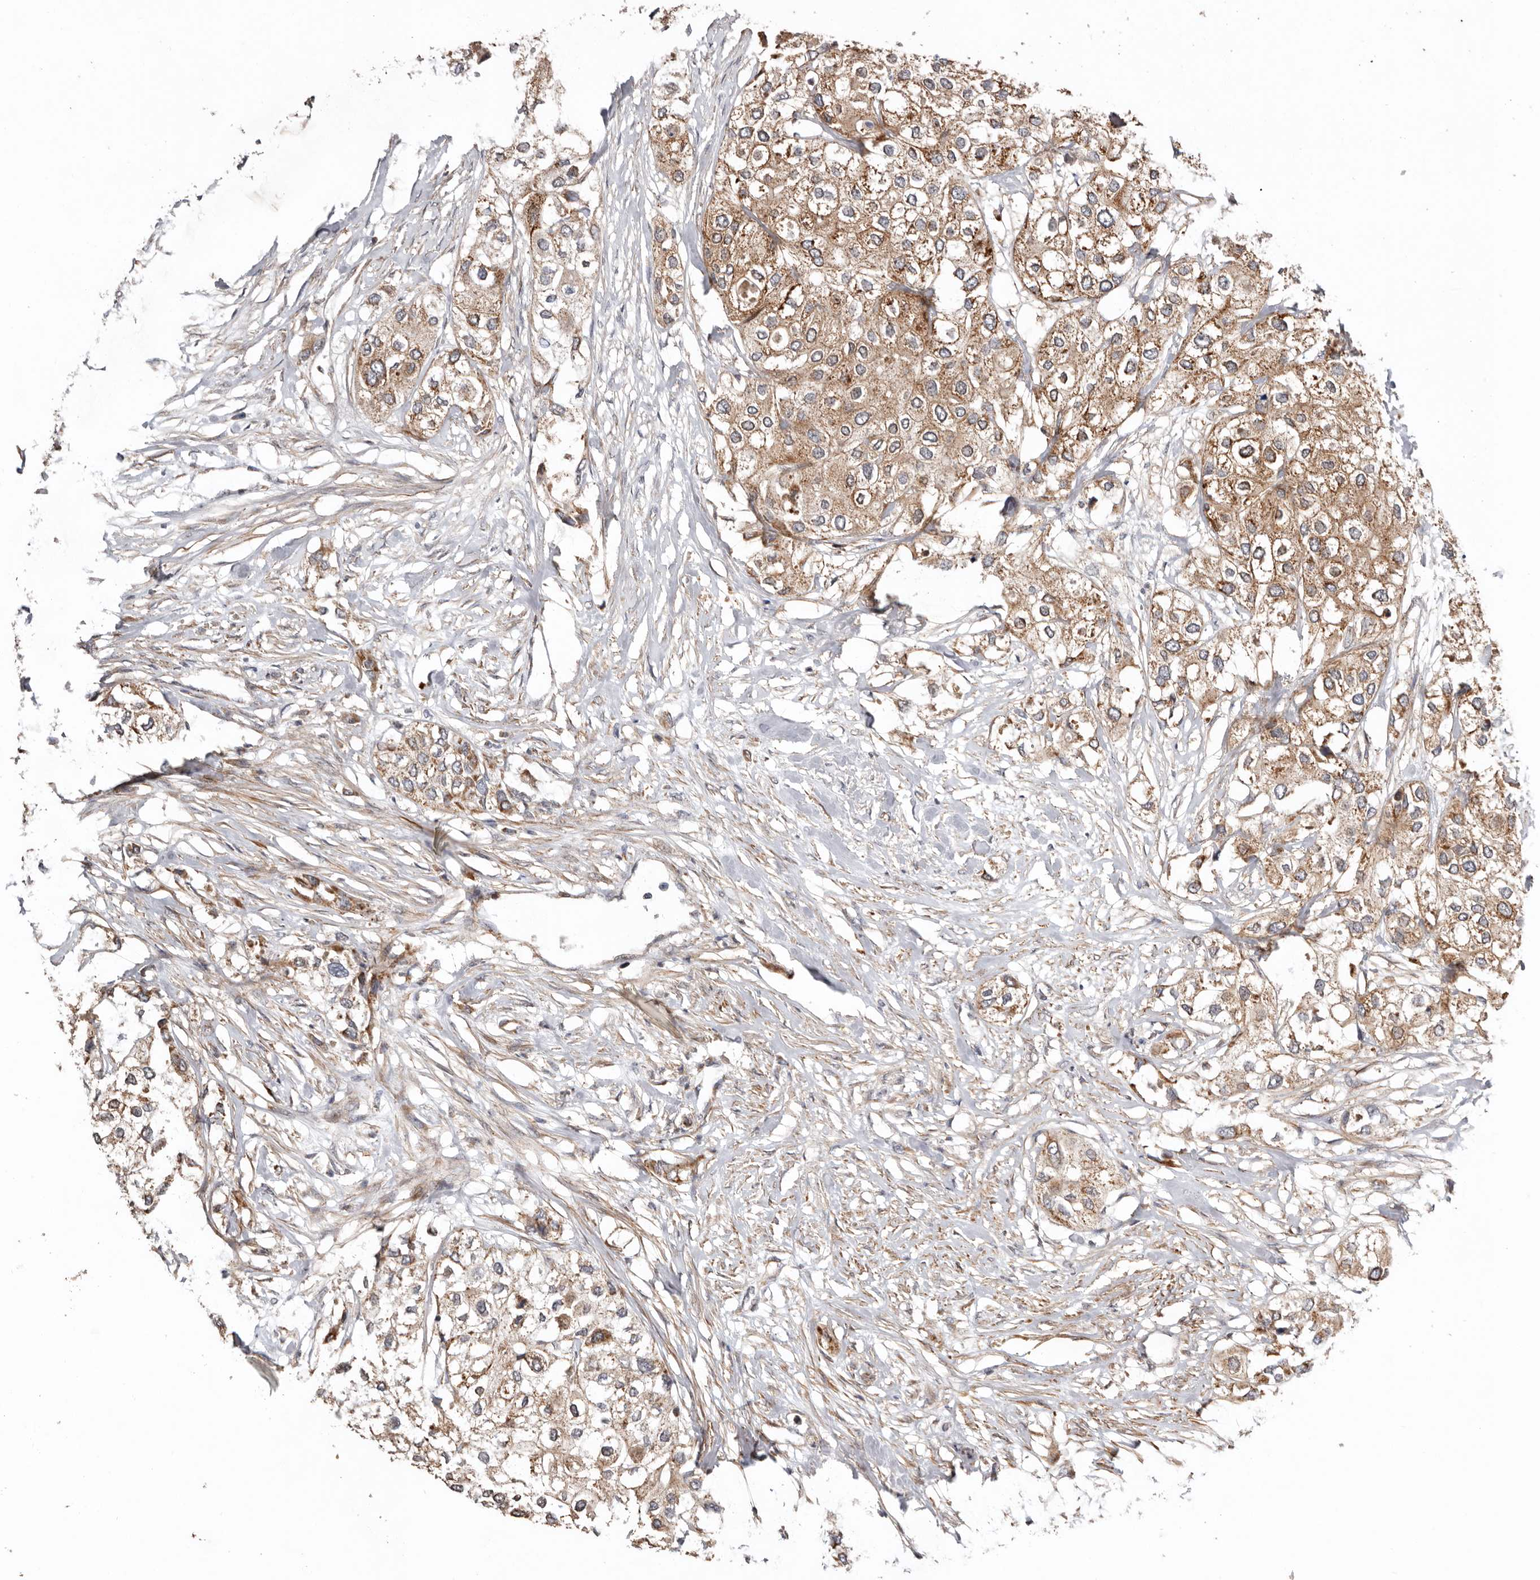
{"staining": {"intensity": "moderate", "quantity": ">75%", "location": "cytoplasmic/membranous"}, "tissue": "urothelial cancer", "cell_type": "Tumor cells", "image_type": "cancer", "snomed": [{"axis": "morphology", "description": "Urothelial carcinoma, High grade"}, {"axis": "topography", "description": "Urinary bladder"}], "caption": "A medium amount of moderate cytoplasmic/membranous staining is present in approximately >75% of tumor cells in urothelial cancer tissue.", "gene": "PROKR1", "patient": {"sex": "male", "age": 64}}